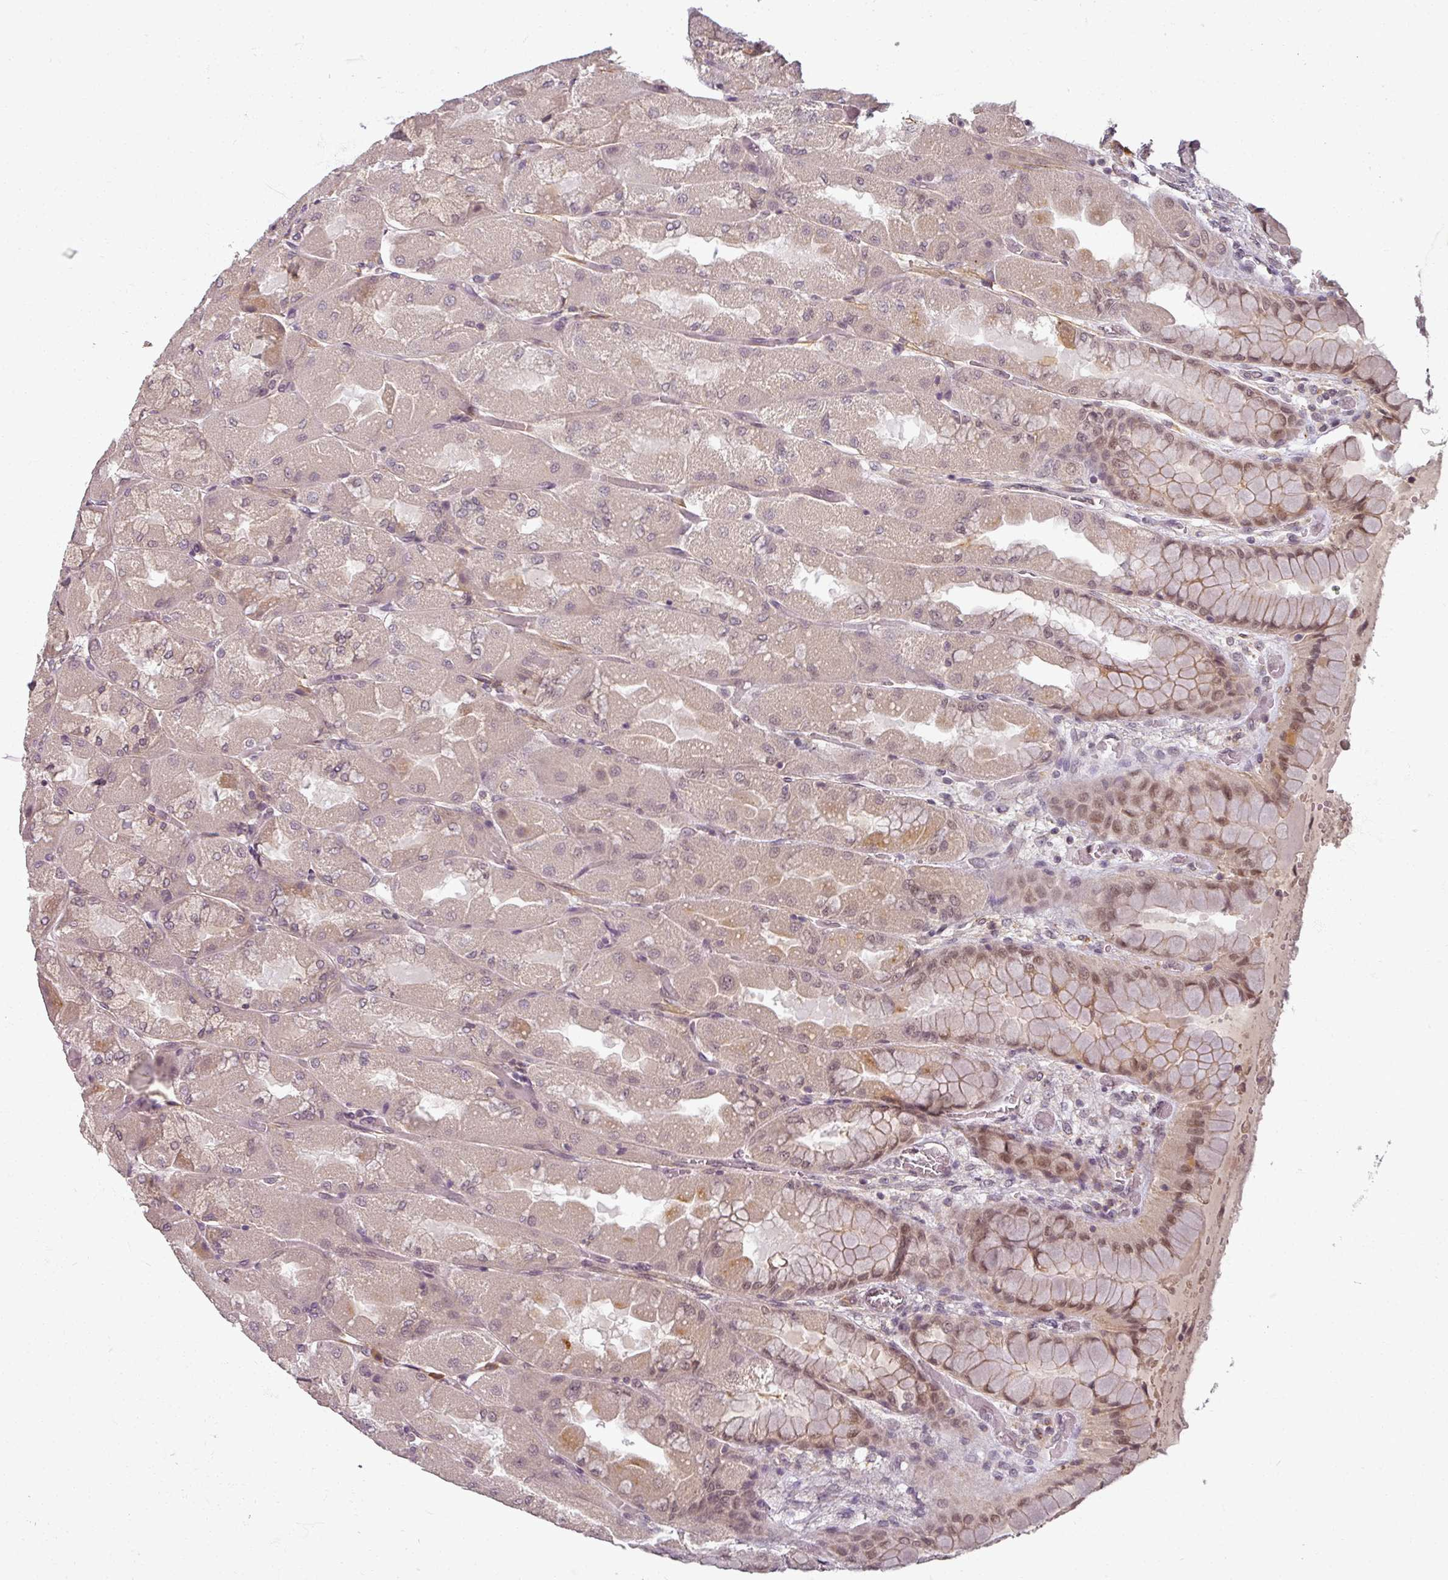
{"staining": {"intensity": "moderate", "quantity": "25%-75%", "location": "nuclear"}, "tissue": "stomach", "cell_type": "Glandular cells", "image_type": "normal", "snomed": [{"axis": "morphology", "description": "Normal tissue, NOS"}, {"axis": "topography", "description": "Stomach"}], "caption": "A photomicrograph of stomach stained for a protein displays moderate nuclear brown staining in glandular cells. (Stains: DAB (3,3'-diaminobenzidine) in brown, nuclei in blue, Microscopy: brightfield microscopy at high magnification).", "gene": "POLR2G", "patient": {"sex": "female", "age": 61}}